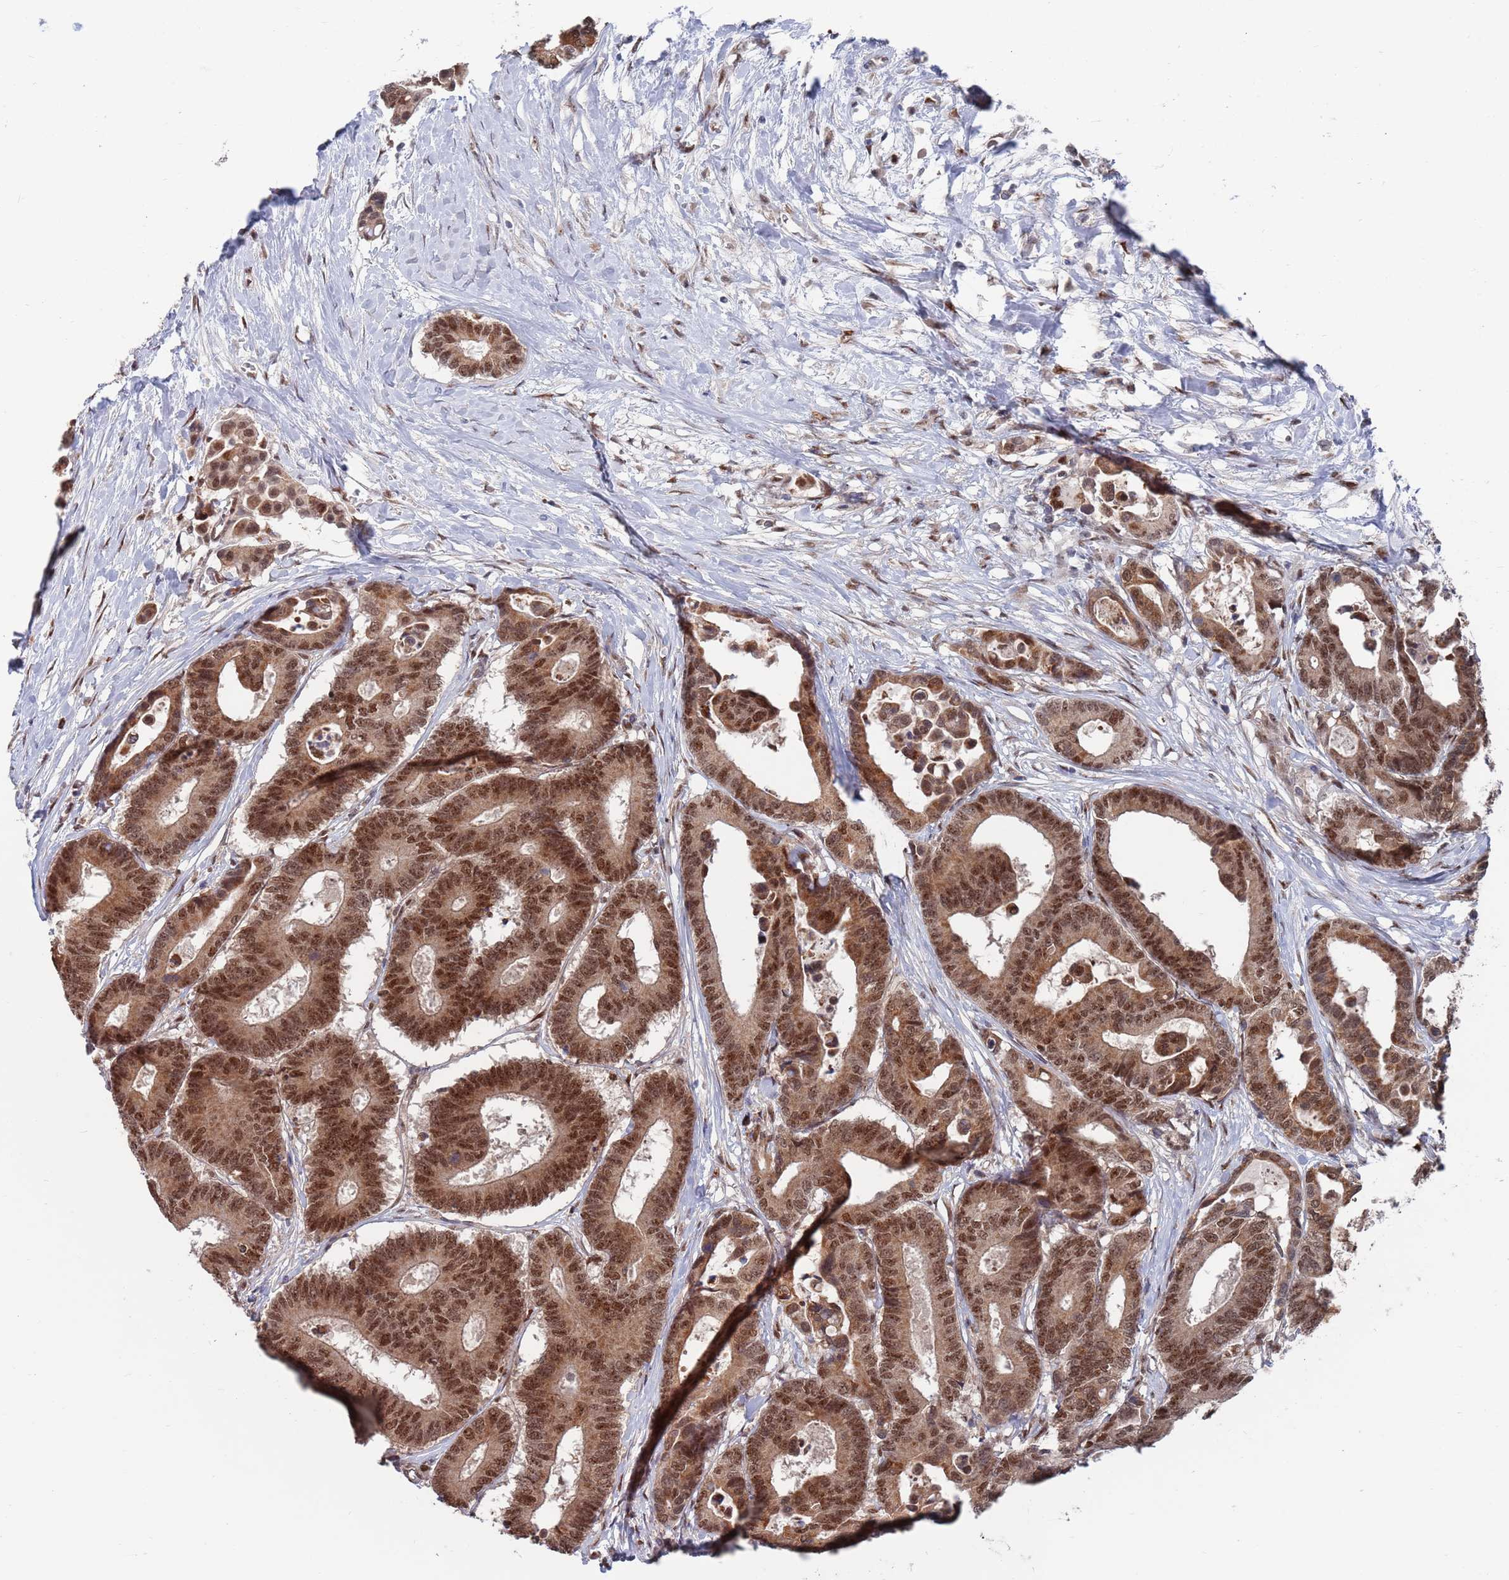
{"staining": {"intensity": "moderate", "quantity": ">75%", "location": "cytoplasmic/membranous,nuclear"}, "tissue": "colorectal cancer", "cell_type": "Tumor cells", "image_type": "cancer", "snomed": [{"axis": "morphology", "description": "Normal tissue, NOS"}, {"axis": "morphology", "description": "Adenocarcinoma, NOS"}, {"axis": "topography", "description": "Colon"}], "caption": "Adenocarcinoma (colorectal) stained for a protein displays moderate cytoplasmic/membranous and nuclear positivity in tumor cells.", "gene": "RPP25", "patient": {"sex": "male", "age": 82}}